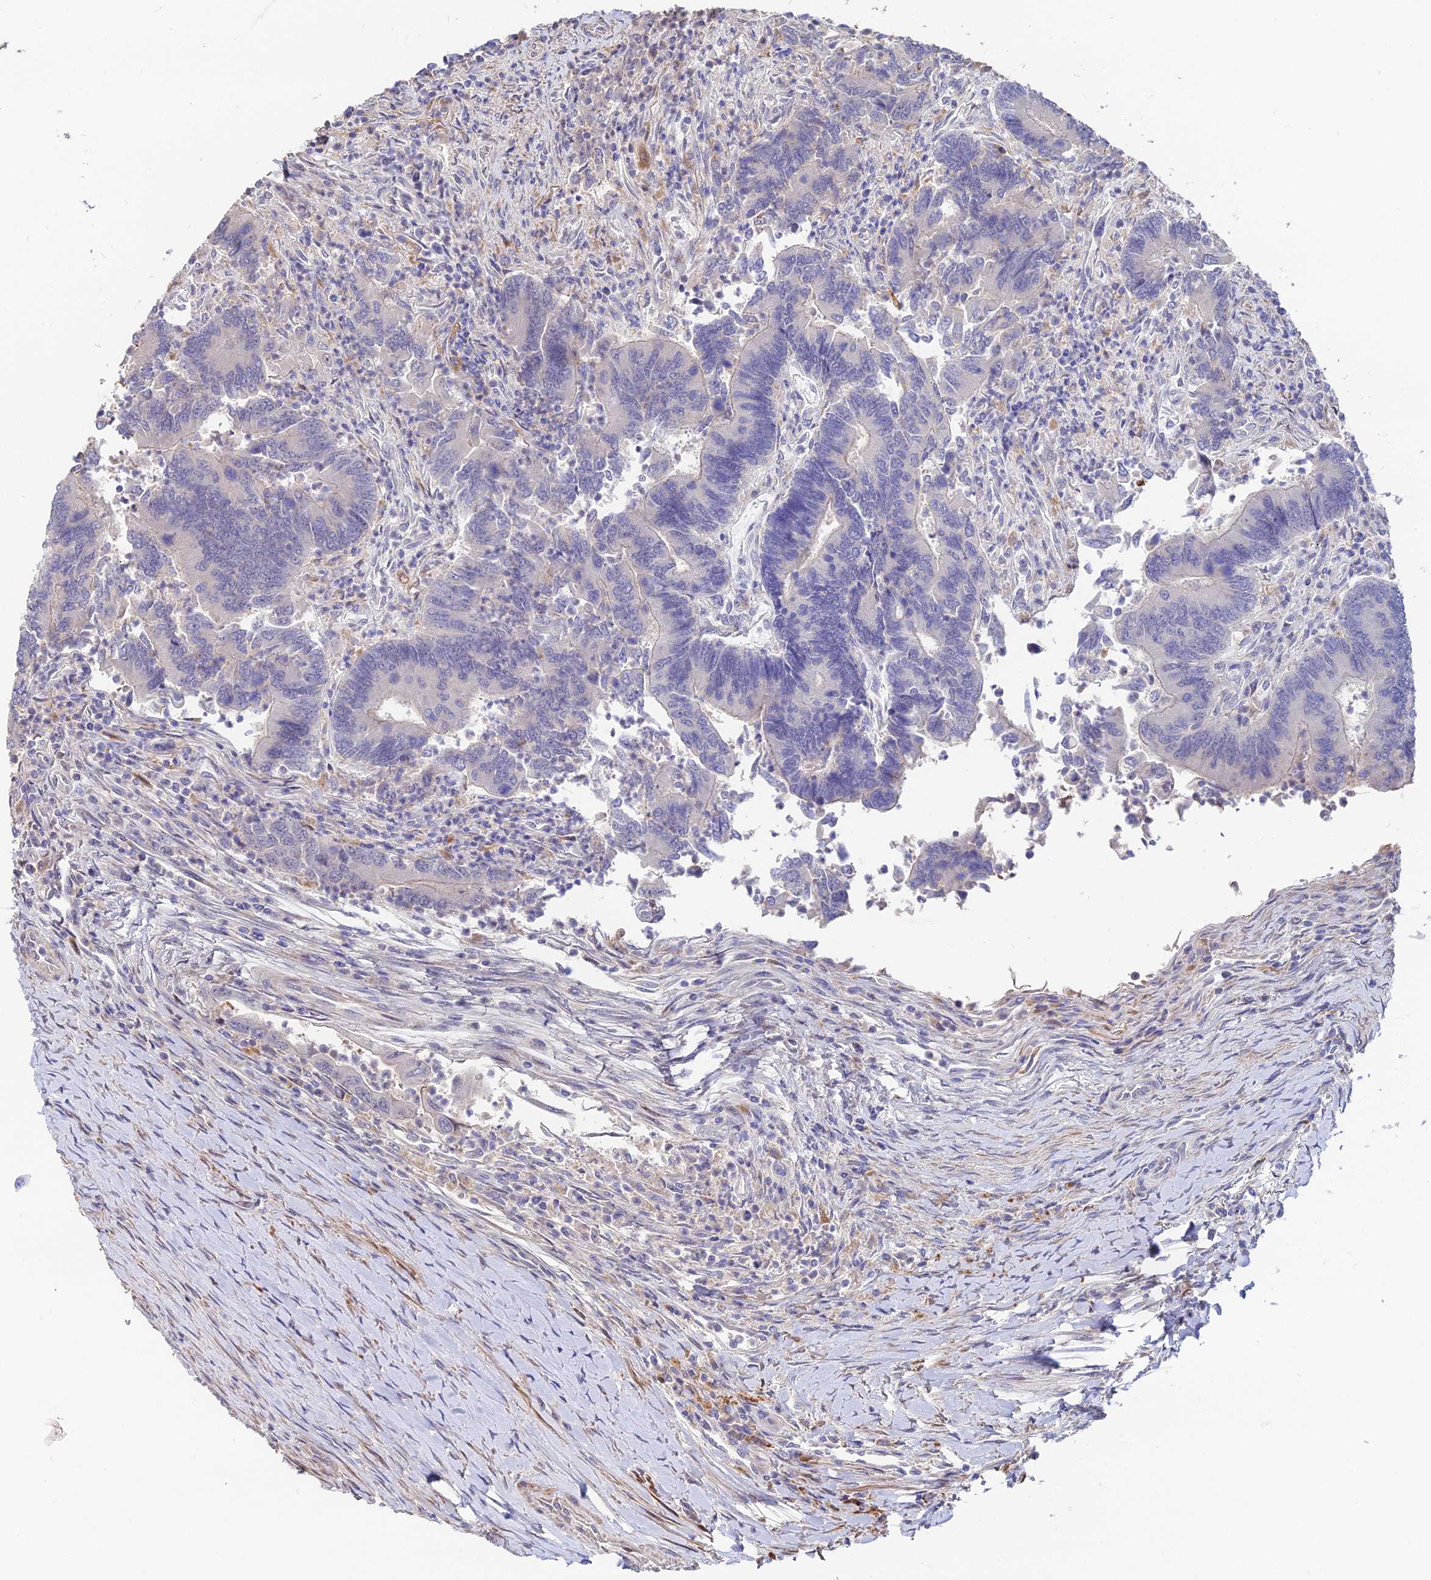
{"staining": {"intensity": "negative", "quantity": "none", "location": "none"}, "tissue": "colorectal cancer", "cell_type": "Tumor cells", "image_type": "cancer", "snomed": [{"axis": "morphology", "description": "Adenocarcinoma, NOS"}, {"axis": "topography", "description": "Colon"}], "caption": "The photomicrograph demonstrates no staining of tumor cells in colorectal cancer. The staining is performed using DAB (3,3'-diaminobenzidine) brown chromogen with nuclei counter-stained in using hematoxylin.", "gene": "ACTR5", "patient": {"sex": "female", "age": 67}}